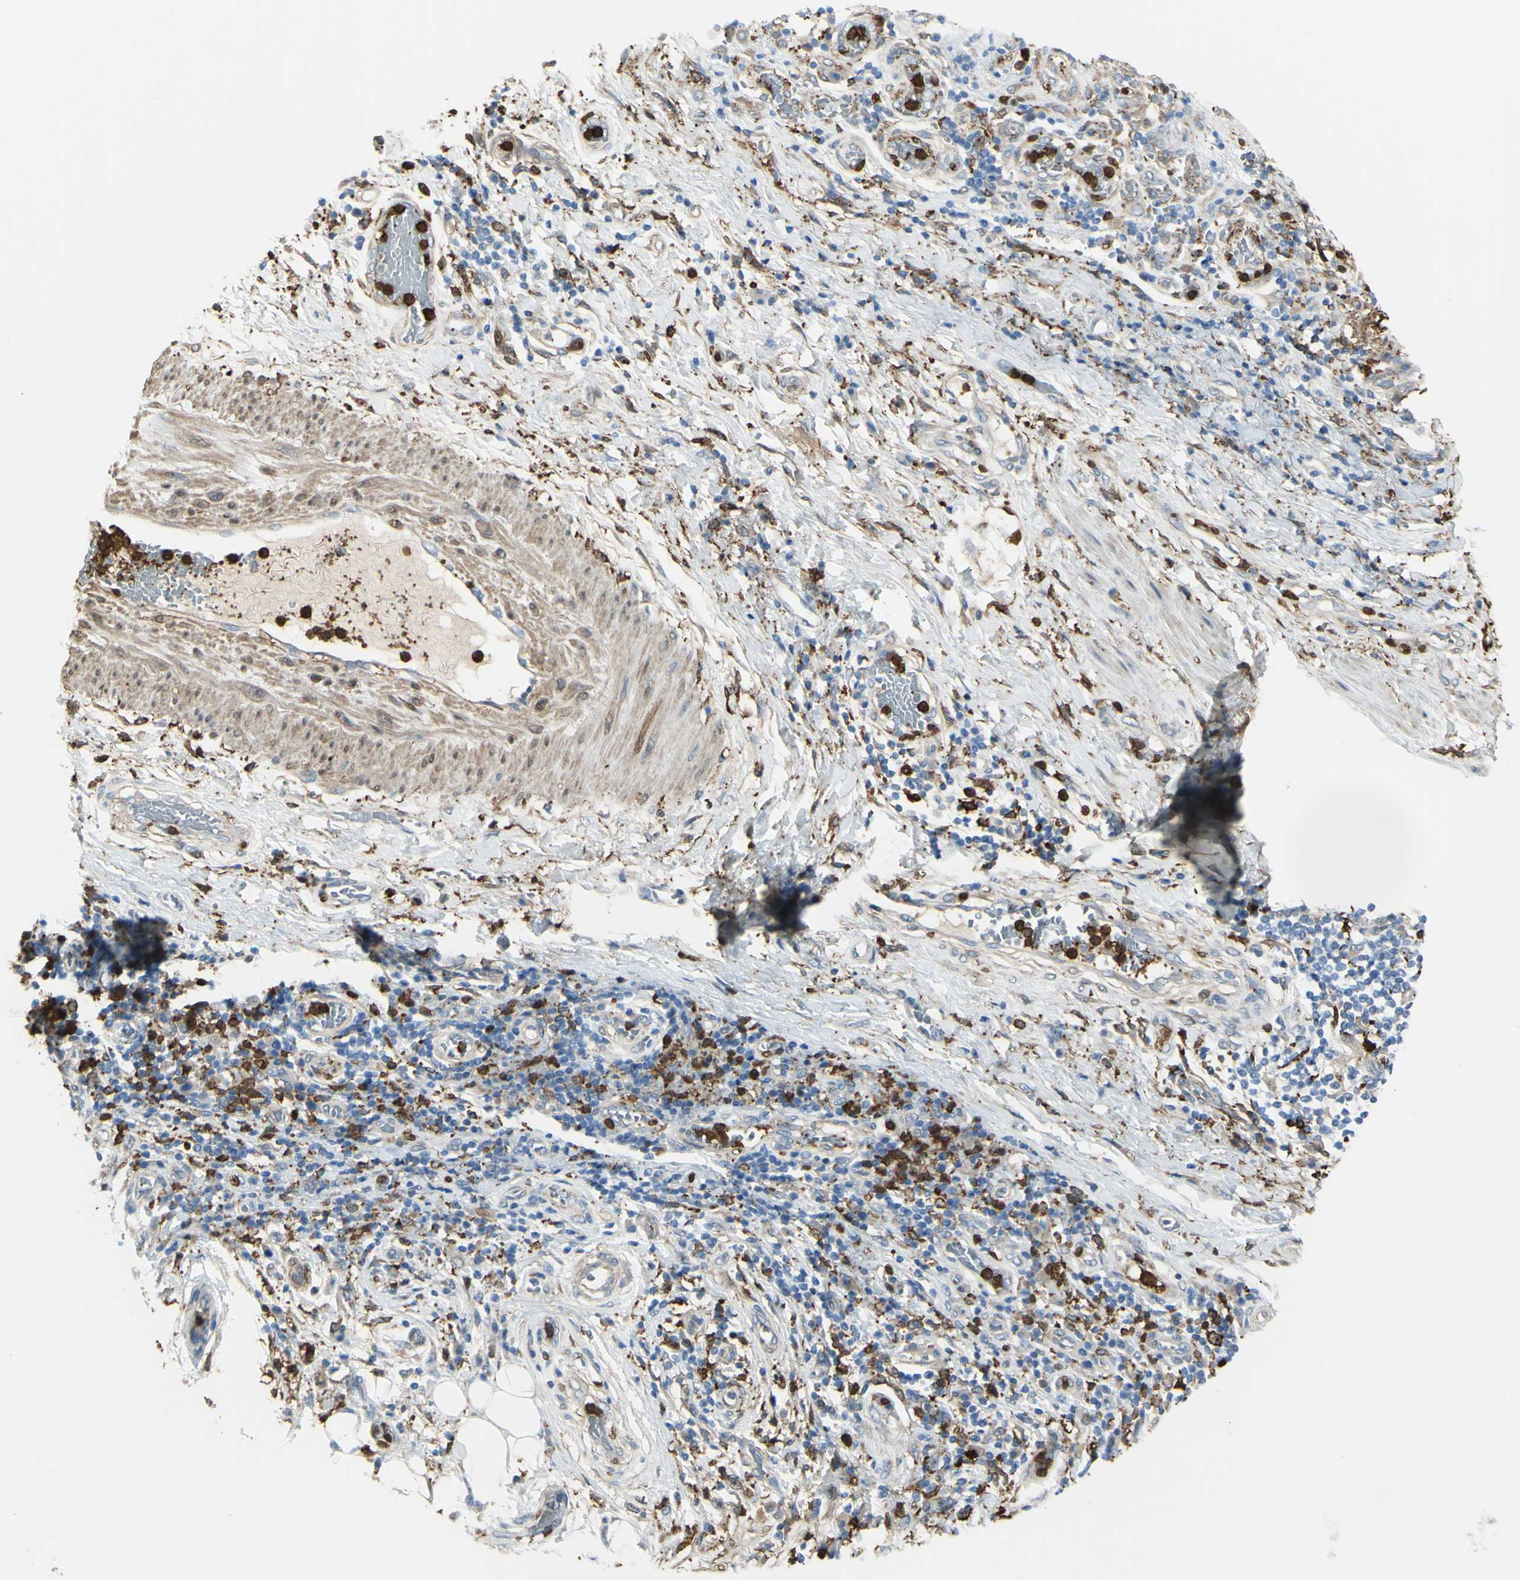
{"staining": {"intensity": "weak", "quantity": "25%-75%", "location": "cytoplasmic/membranous"}, "tissue": "stomach cancer", "cell_type": "Tumor cells", "image_type": "cancer", "snomed": [{"axis": "morphology", "description": "Adenocarcinoma, NOS"}, {"axis": "topography", "description": "Stomach"}], "caption": "IHC (DAB (3,3'-diaminobenzidine)) staining of human stomach cancer displays weak cytoplasmic/membranous protein positivity in about 25%-75% of tumor cells.", "gene": "GSN", "patient": {"sex": "female", "age": 73}}